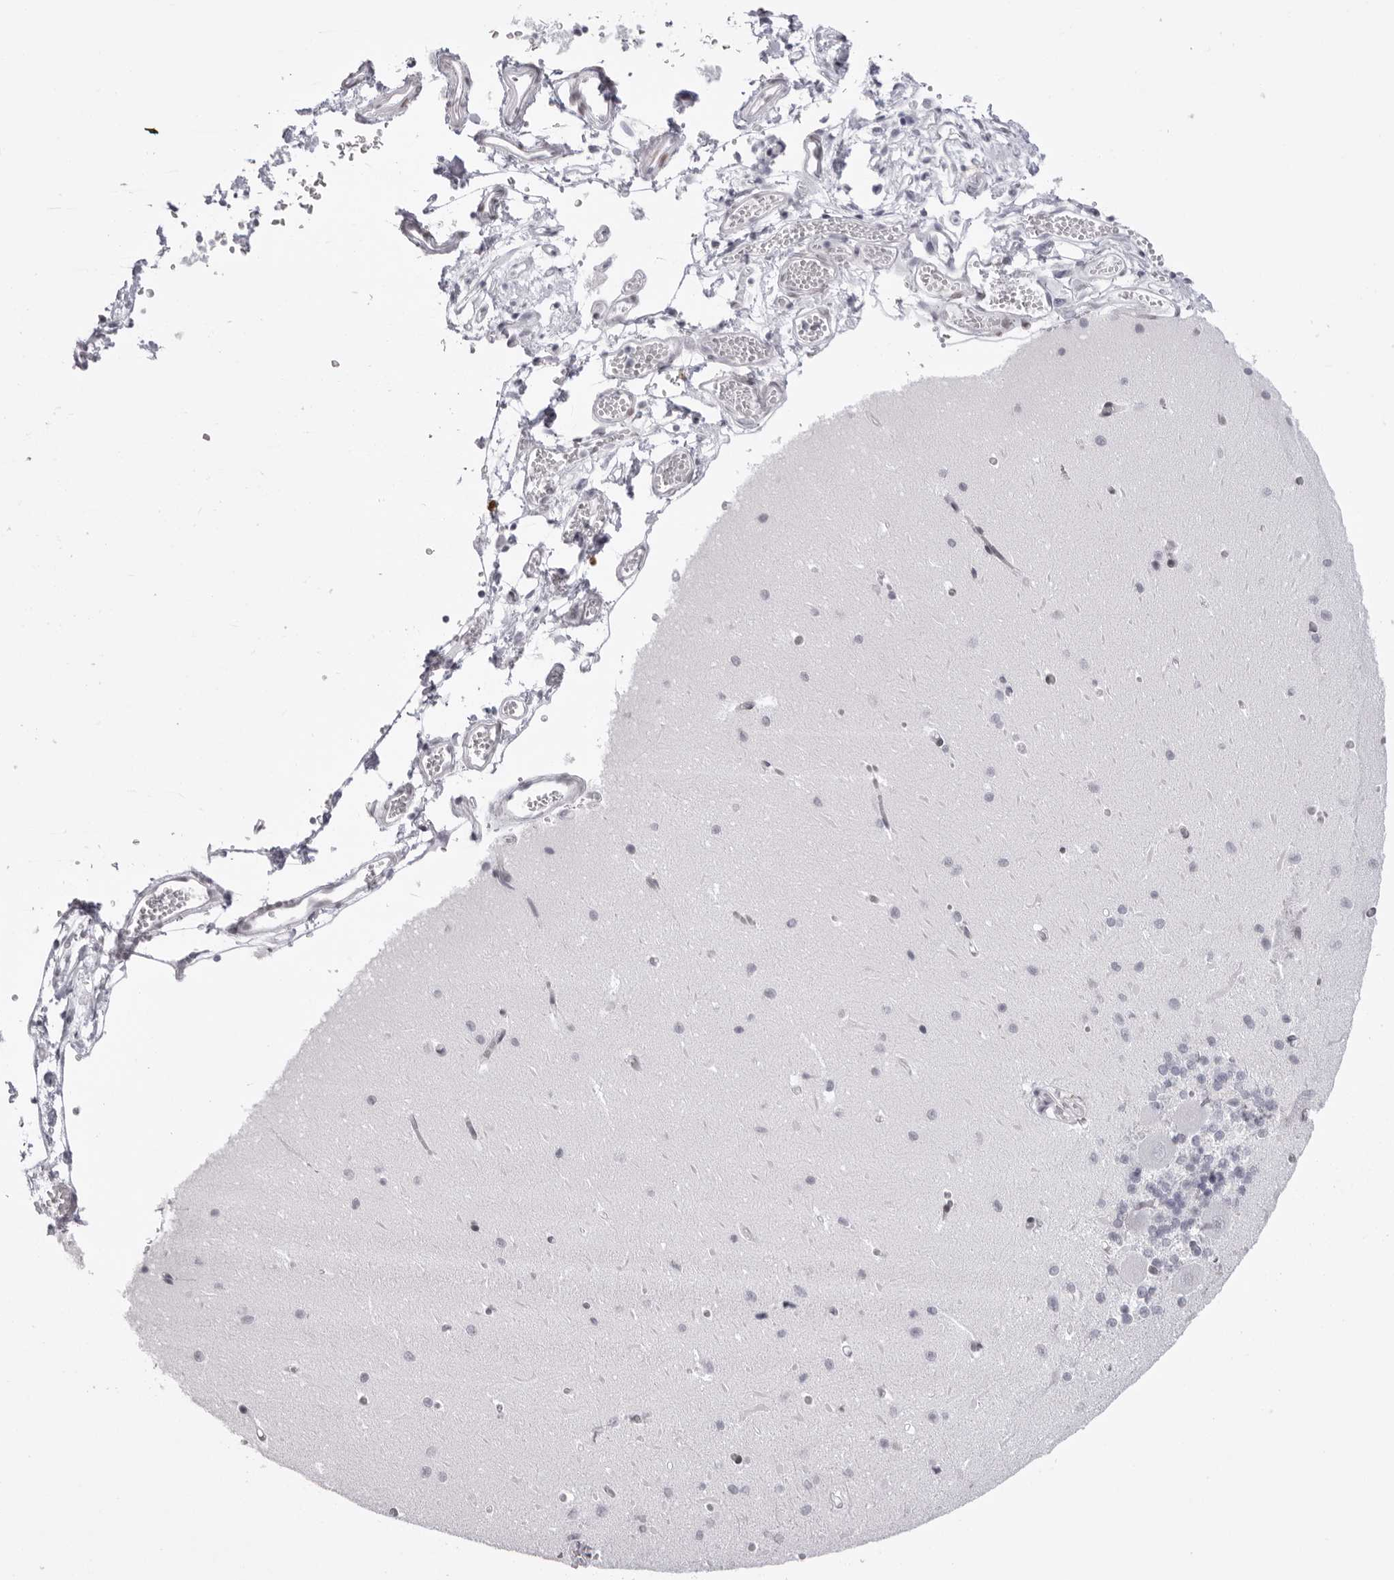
{"staining": {"intensity": "negative", "quantity": "none", "location": "none"}, "tissue": "cerebellum", "cell_type": "Cells in granular layer", "image_type": "normal", "snomed": [{"axis": "morphology", "description": "Normal tissue, NOS"}, {"axis": "topography", "description": "Cerebellum"}], "caption": "The photomicrograph exhibits no significant expression in cells in granular layer of cerebellum. (DAB immunohistochemistry with hematoxylin counter stain).", "gene": "MAFK", "patient": {"sex": "male", "age": 37}}